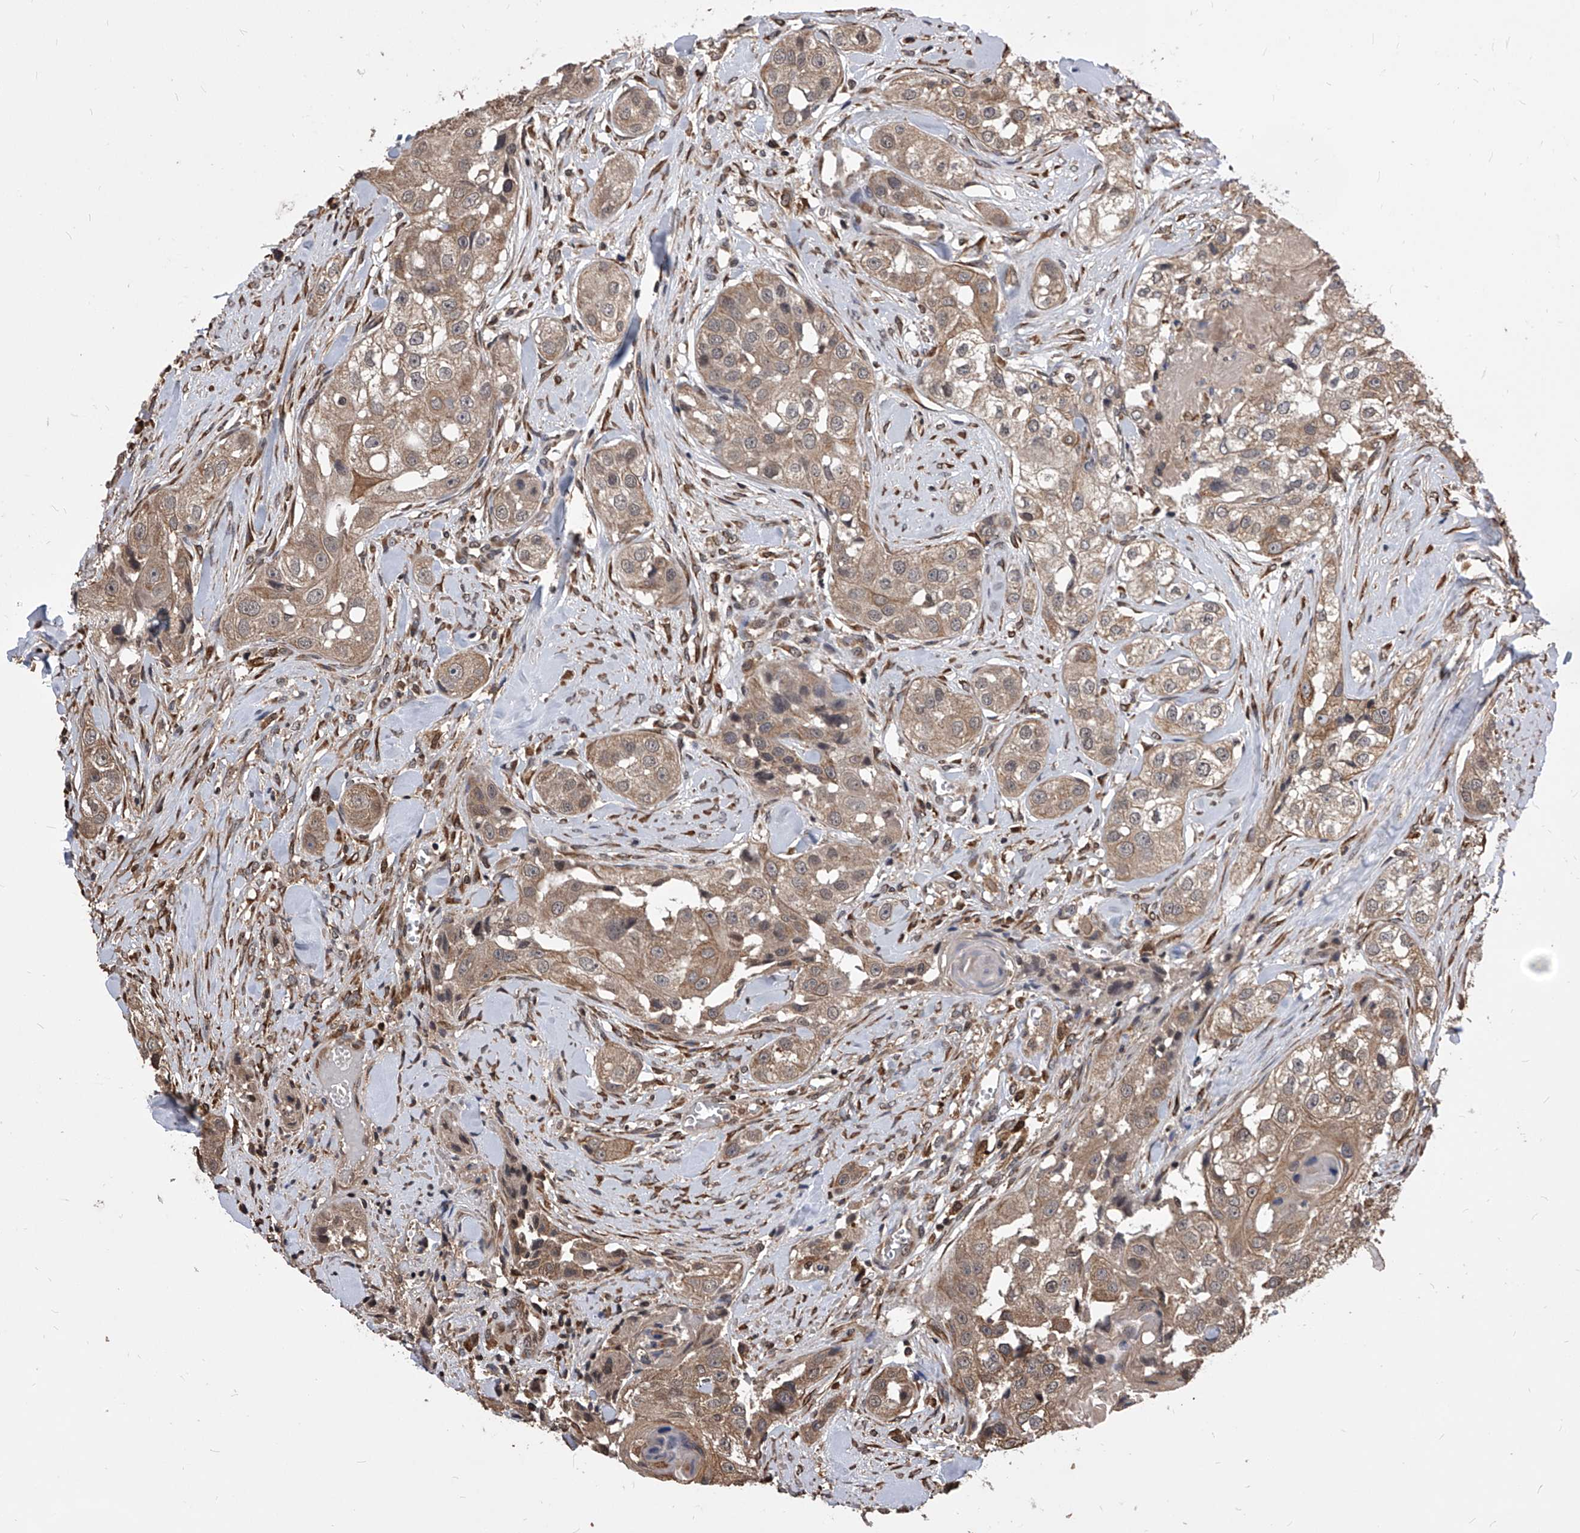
{"staining": {"intensity": "weak", "quantity": ">75%", "location": "cytoplasmic/membranous"}, "tissue": "head and neck cancer", "cell_type": "Tumor cells", "image_type": "cancer", "snomed": [{"axis": "morphology", "description": "Normal tissue, NOS"}, {"axis": "morphology", "description": "Squamous cell carcinoma, NOS"}, {"axis": "topography", "description": "Skeletal muscle"}, {"axis": "topography", "description": "Head-Neck"}], "caption": "An IHC photomicrograph of tumor tissue is shown. Protein staining in brown shows weak cytoplasmic/membranous positivity in head and neck cancer (squamous cell carcinoma) within tumor cells.", "gene": "ID1", "patient": {"sex": "male", "age": 51}}